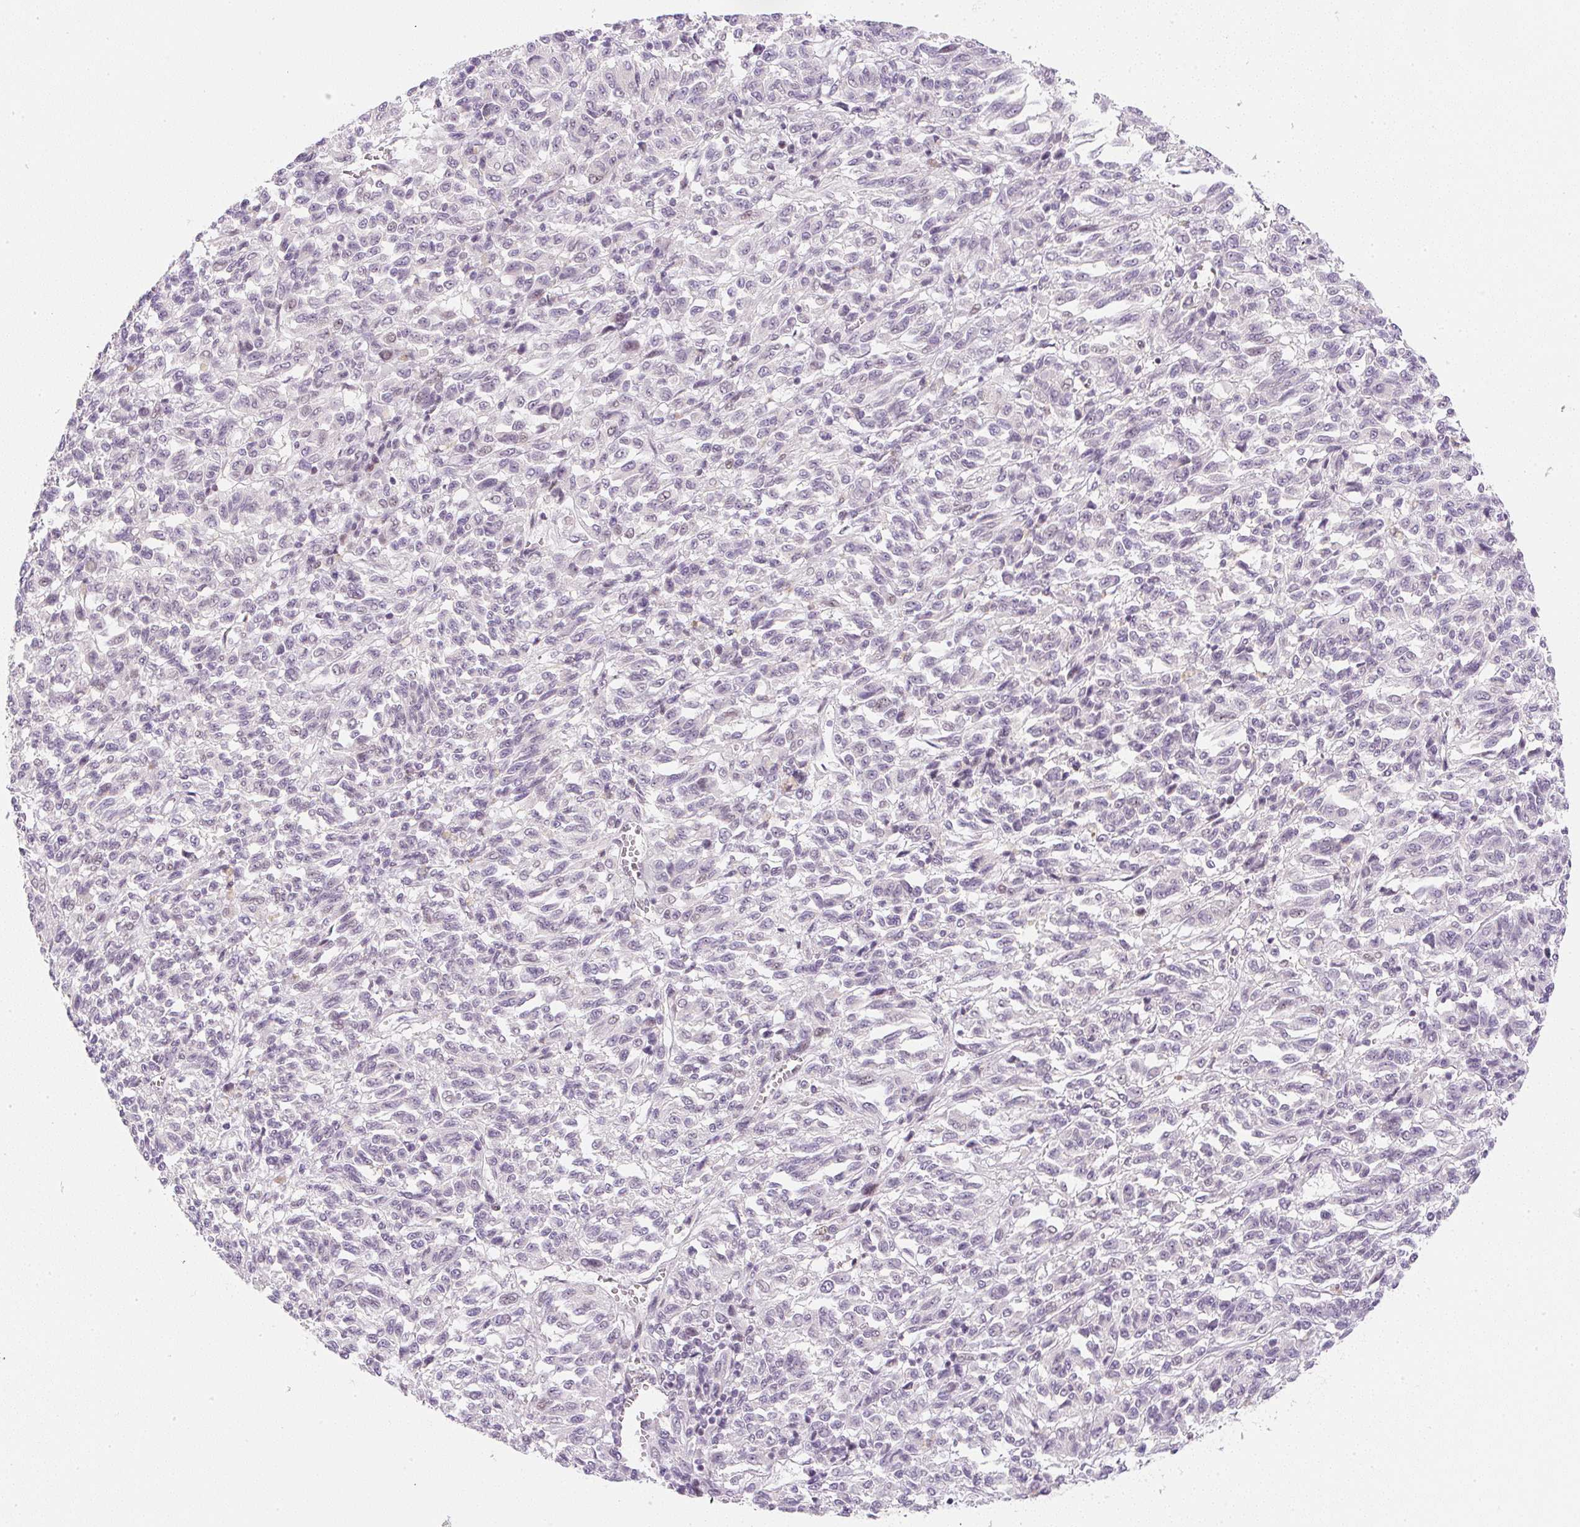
{"staining": {"intensity": "negative", "quantity": "none", "location": "none"}, "tissue": "melanoma", "cell_type": "Tumor cells", "image_type": "cancer", "snomed": [{"axis": "morphology", "description": "Malignant melanoma, Metastatic site"}, {"axis": "topography", "description": "Lung"}], "caption": "Tumor cells show no significant protein expression in malignant melanoma (metastatic site). Nuclei are stained in blue.", "gene": "DPPA4", "patient": {"sex": "male", "age": 64}}